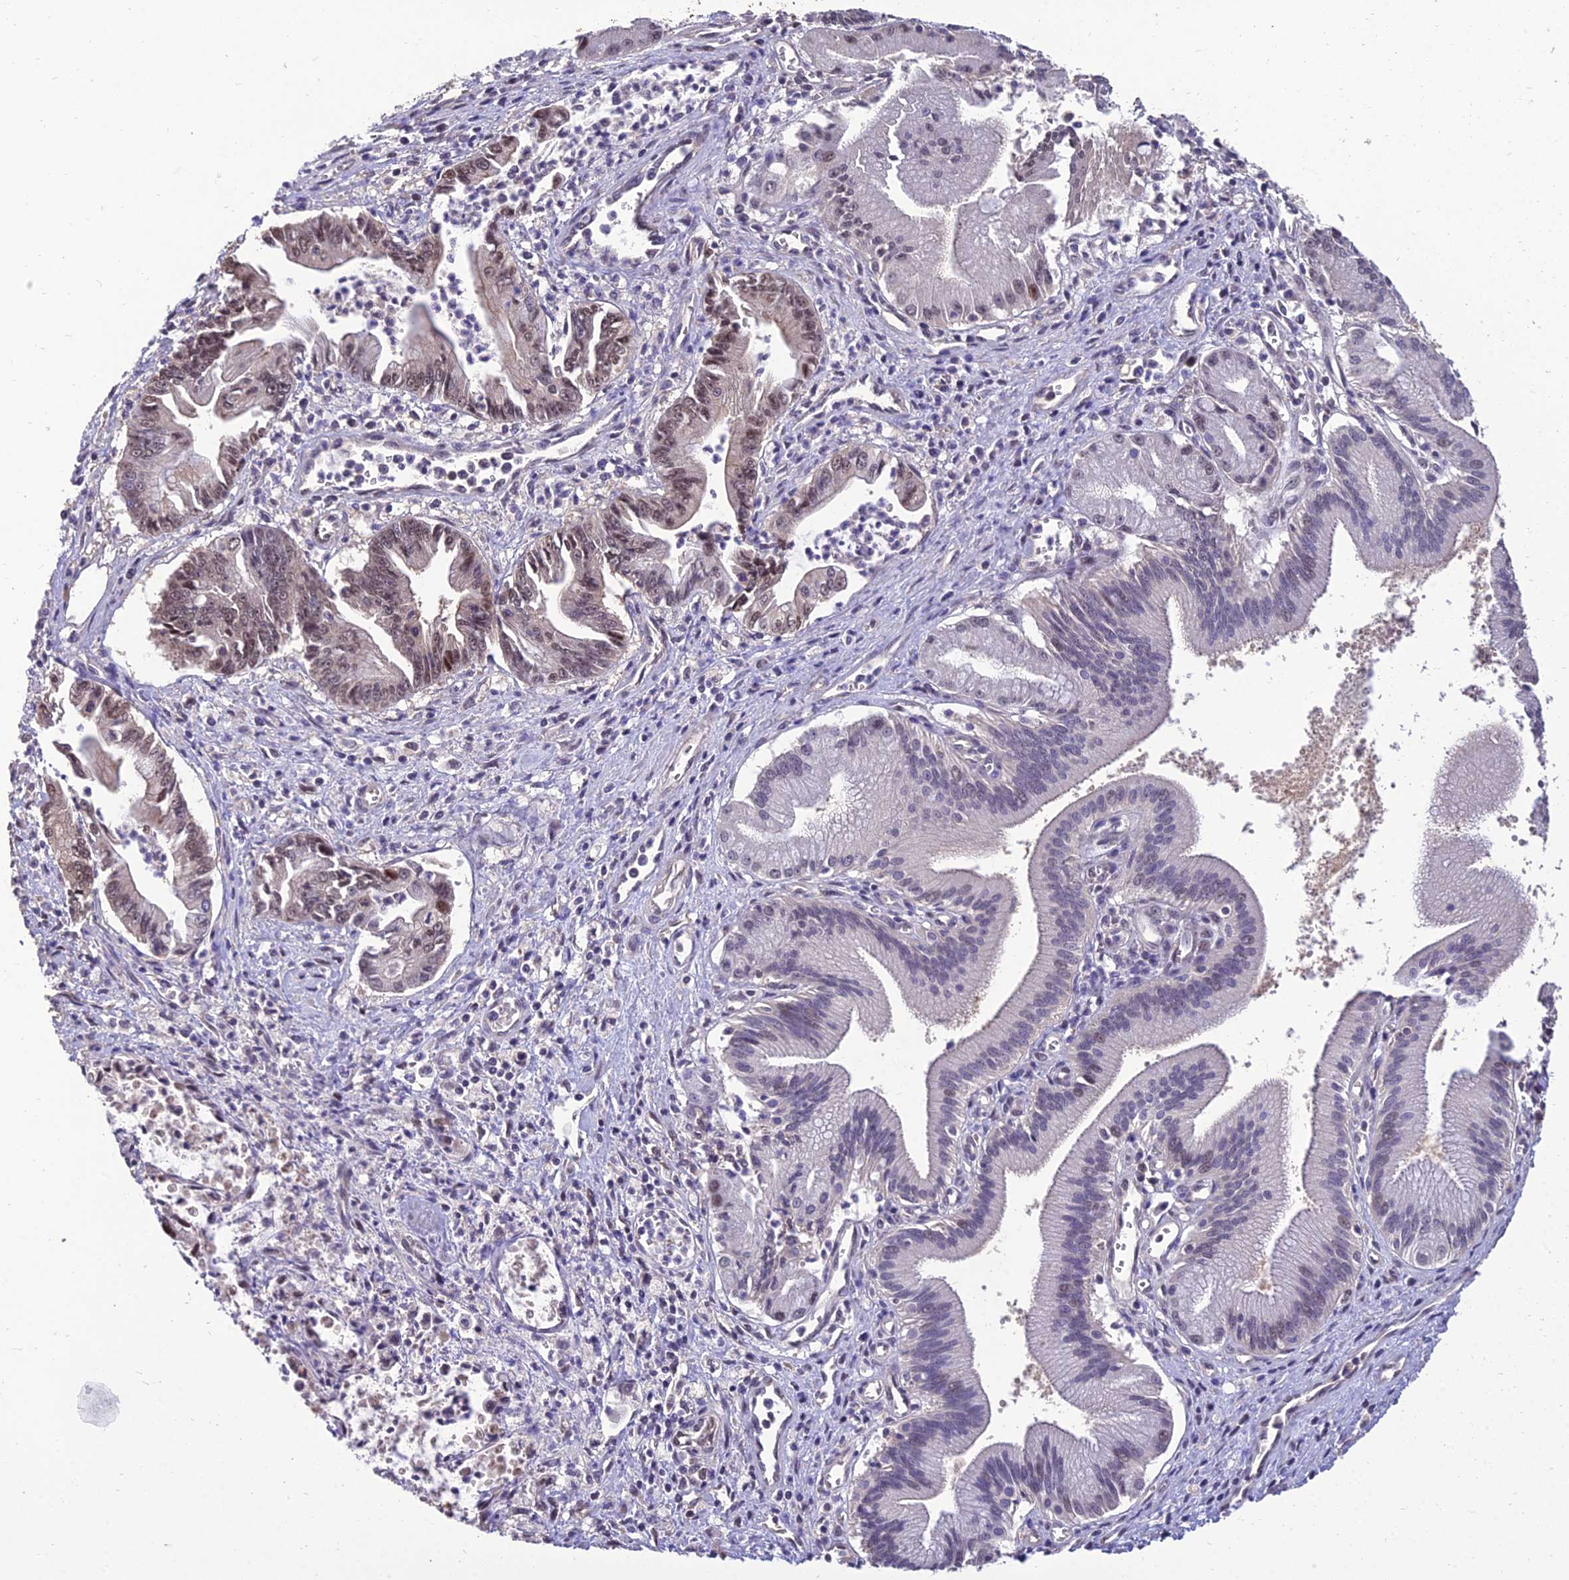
{"staining": {"intensity": "moderate", "quantity": "25%-75%", "location": "nuclear"}, "tissue": "pancreatic cancer", "cell_type": "Tumor cells", "image_type": "cancer", "snomed": [{"axis": "morphology", "description": "Adenocarcinoma, NOS"}, {"axis": "topography", "description": "Pancreas"}], "caption": "Human pancreatic cancer (adenocarcinoma) stained for a protein (brown) demonstrates moderate nuclear positive positivity in approximately 25%-75% of tumor cells.", "gene": "GRWD1", "patient": {"sex": "male", "age": 78}}